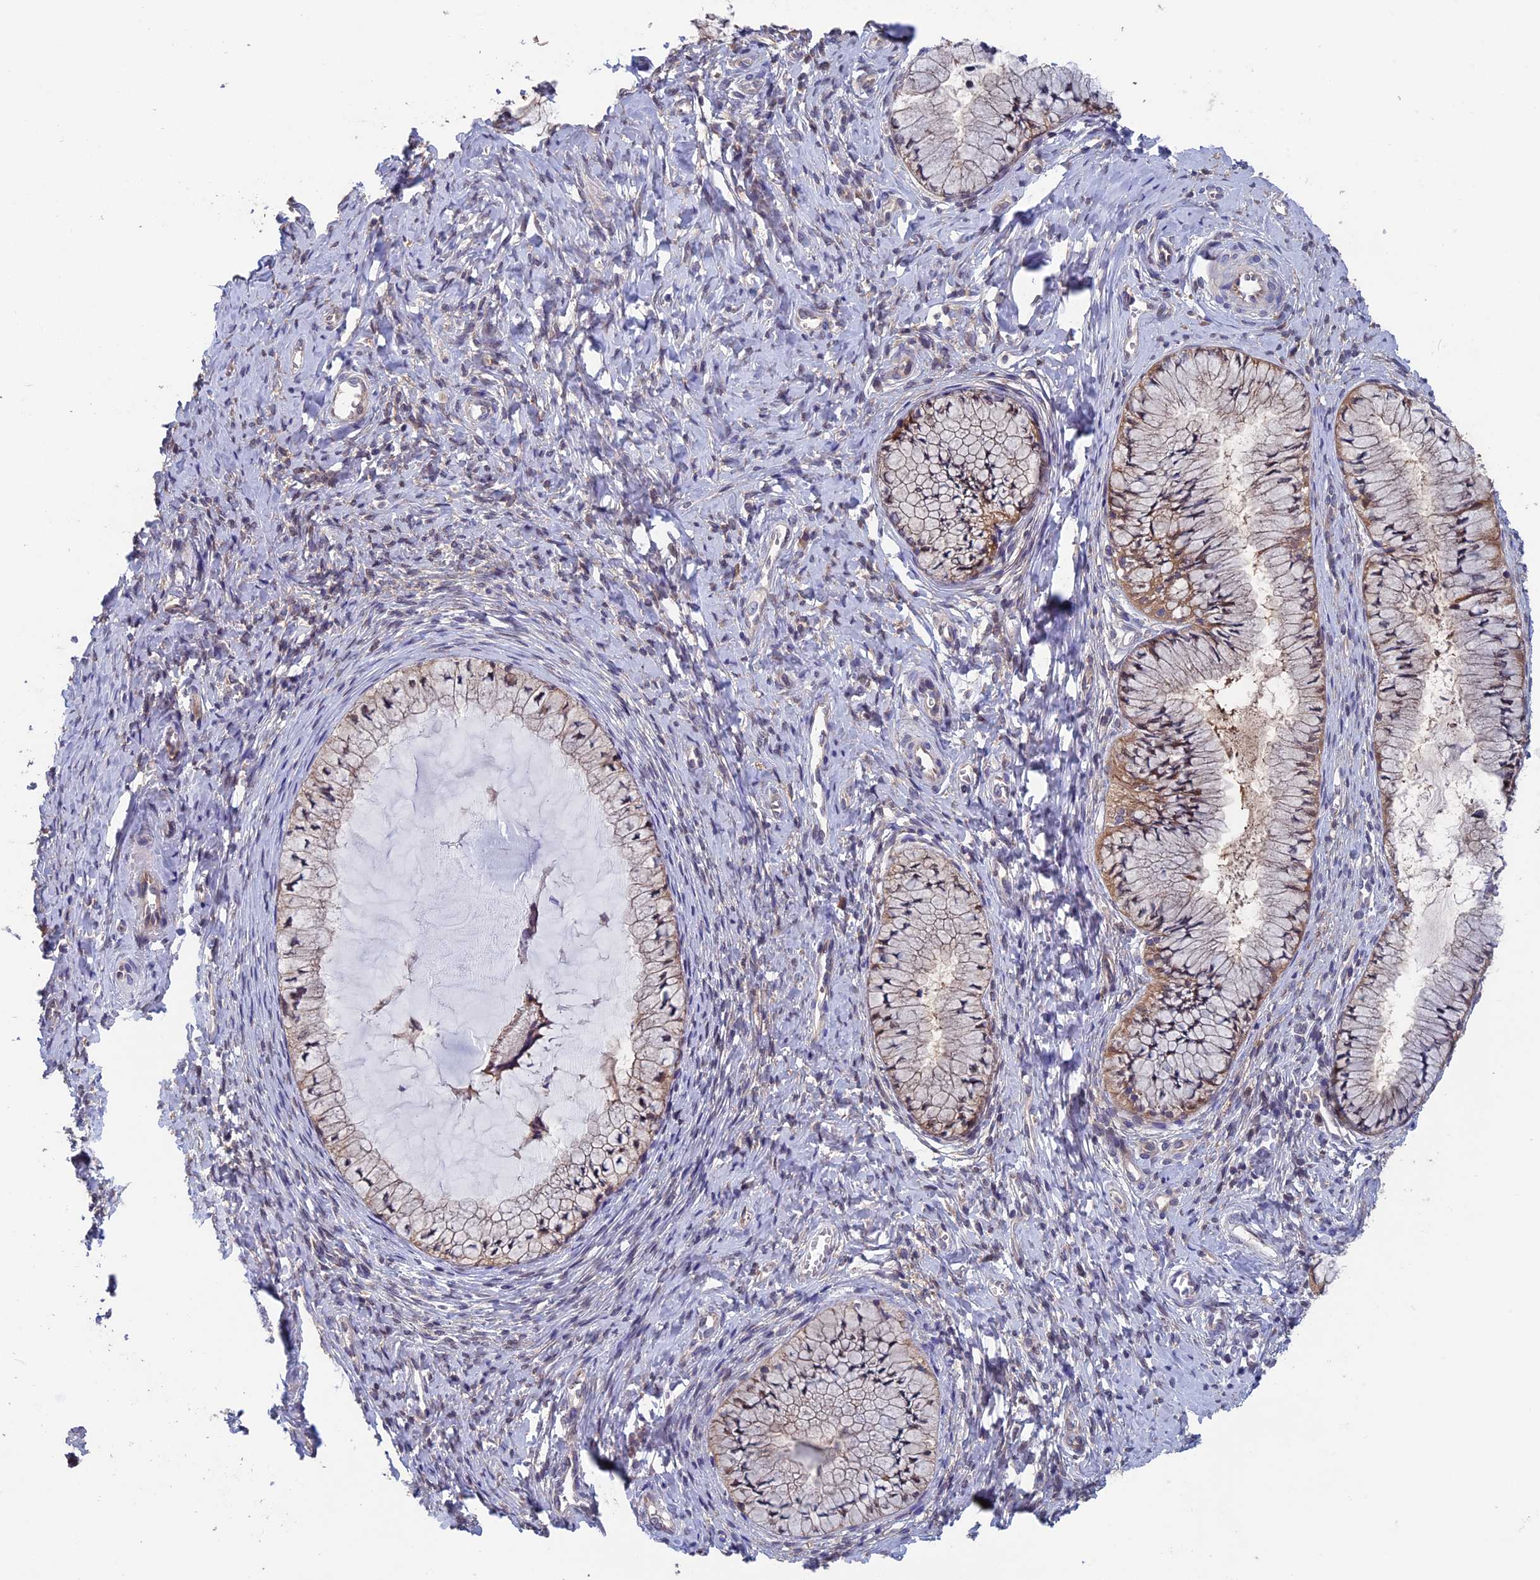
{"staining": {"intensity": "moderate", "quantity": "<25%", "location": "cytoplasmic/membranous"}, "tissue": "cervix", "cell_type": "Glandular cells", "image_type": "normal", "snomed": [{"axis": "morphology", "description": "Normal tissue, NOS"}, {"axis": "topography", "description": "Cervix"}], "caption": "A high-resolution histopathology image shows immunohistochemistry staining of benign cervix, which exhibits moderate cytoplasmic/membranous positivity in about <25% of glandular cells.", "gene": "LCMT1", "patient": {"sex": "female", "age": 42}}